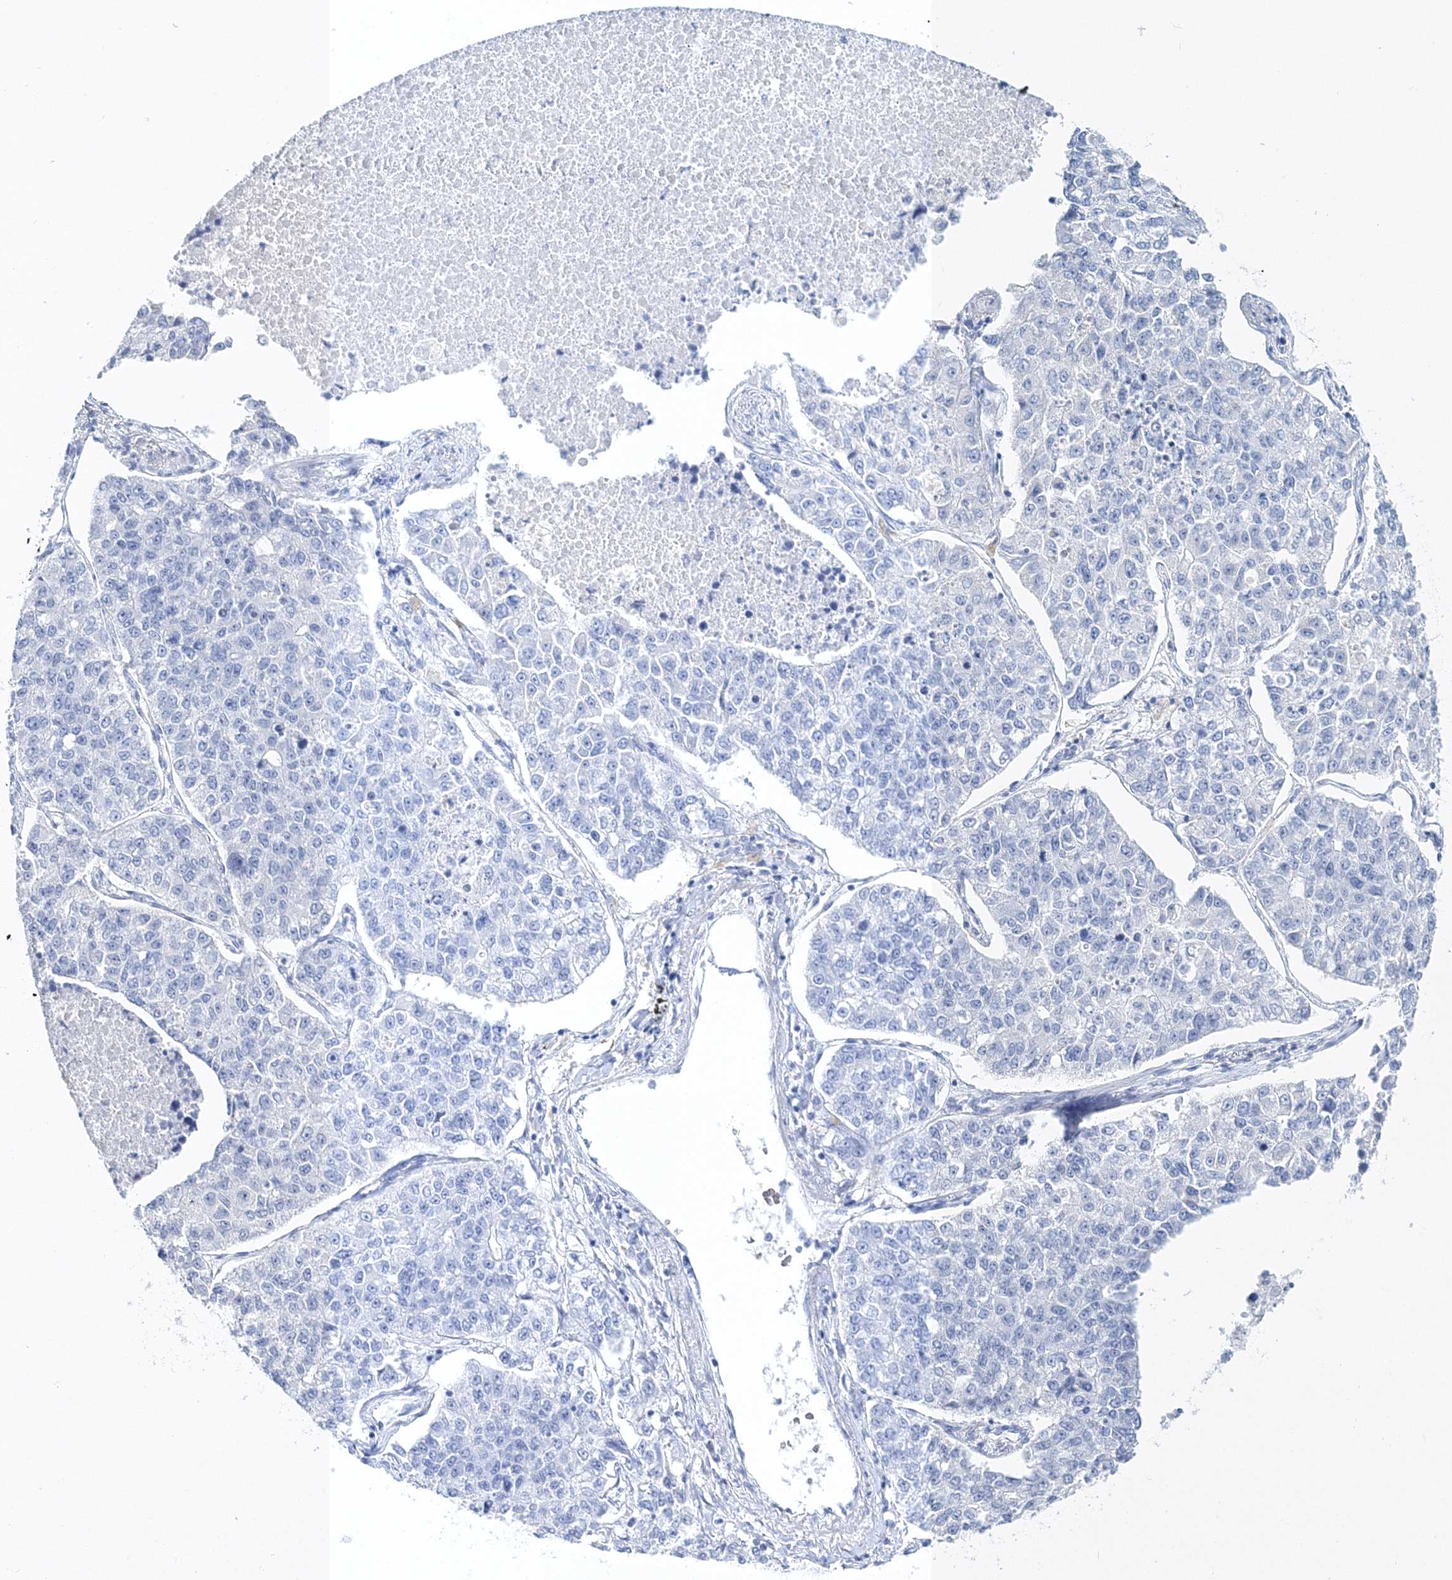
{"staining": {"intensity": "negative", "quantity": "none", "location": "none"}, "tissue": "lung cancer", "cell_type": "Tumor cells", "image_type": "cancer", "snomed": [{"axis": "morphology", "description": "Adenocarcinoma, NOS"}, {"axis": "topography", "description": "Lung"}], "caption": "The immunohistochemistry image has no significant staining in tumor cells of lung cancer tissue.", "gene": "MYOZ2", "patient": {"sex": "male", "age": 49}}